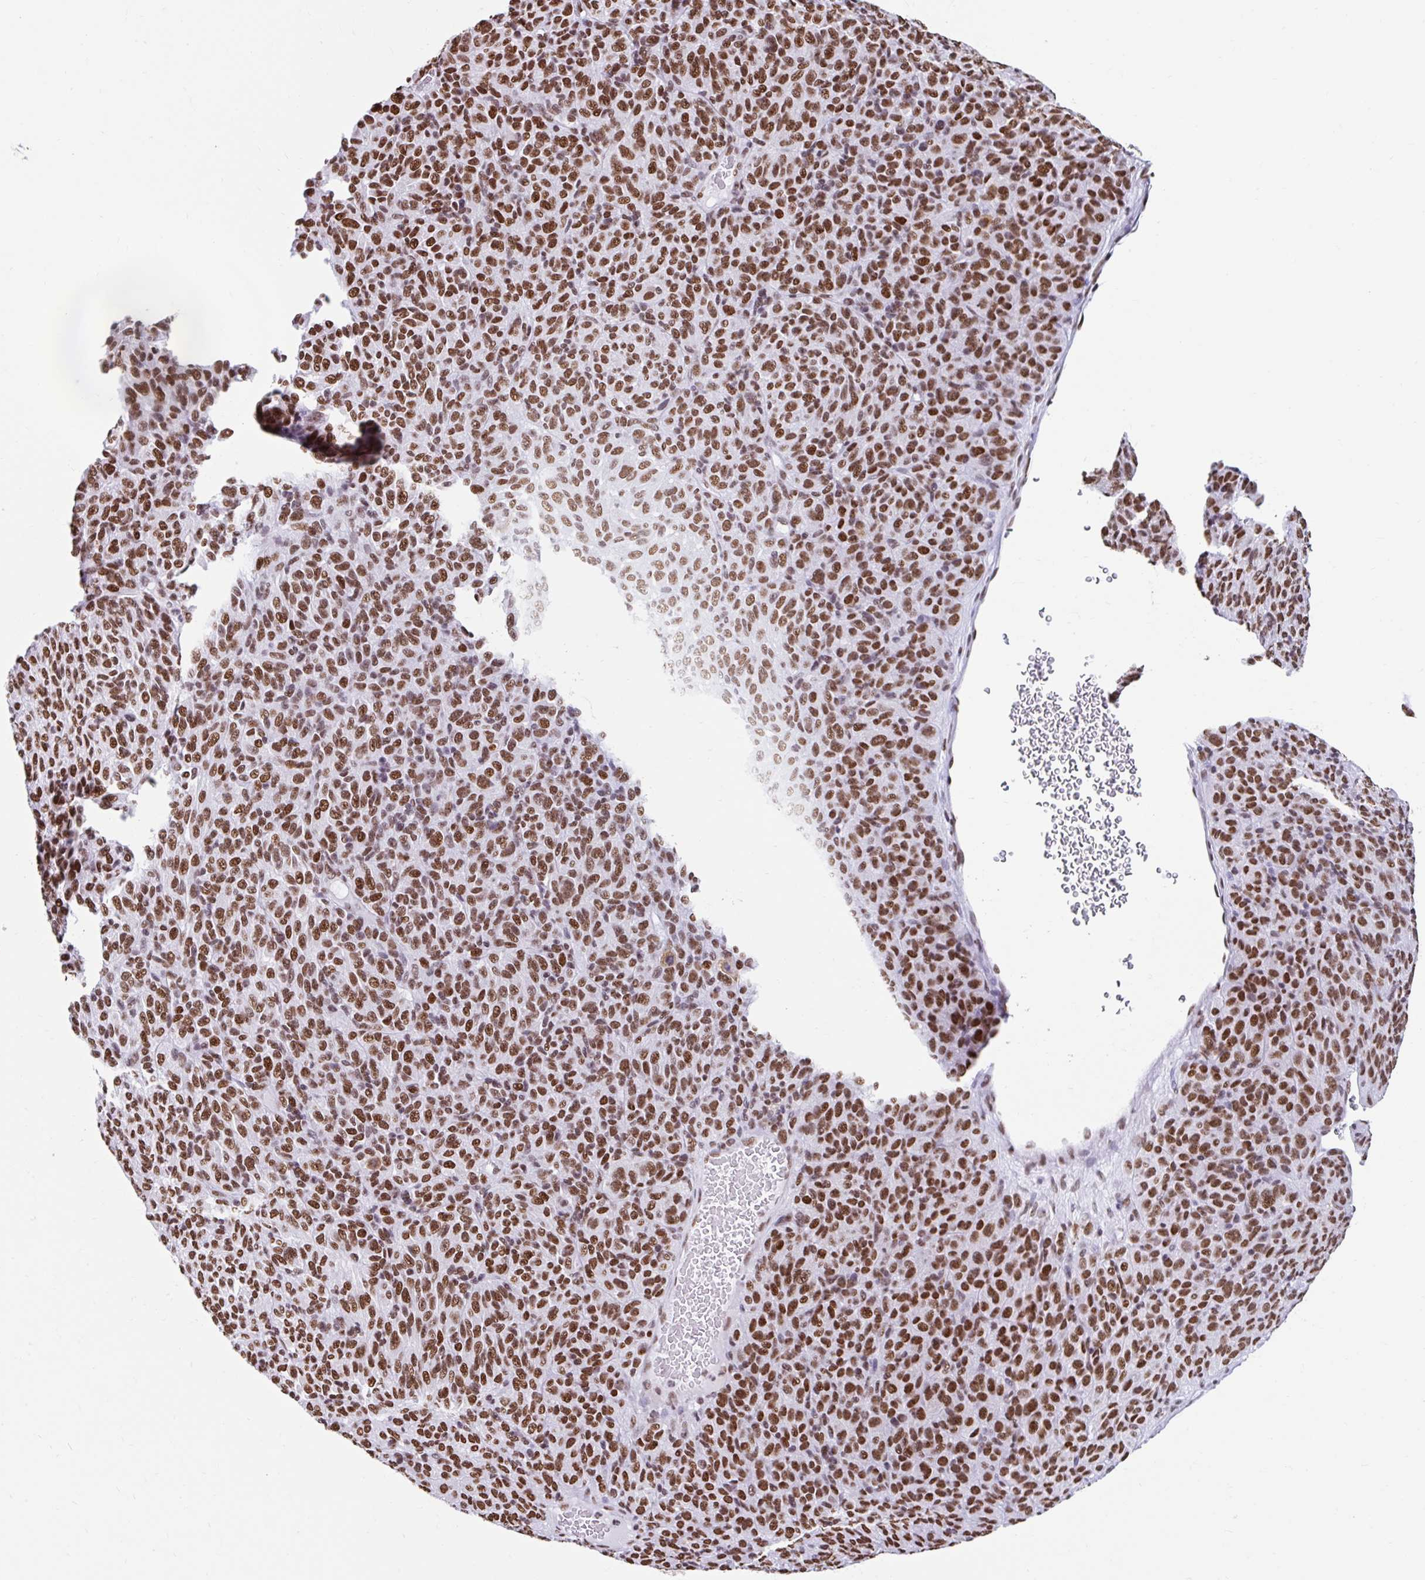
{"staining": {"intensity": "strong", "quantity": ">75%", "location": "nuclear"}, "tissue": "melanoma", "cell_type": "Tumor cells", "image_type": "cancer", "snomed": [{"axis": "morphology", "description": "Malignant melanoma, Metastatic site"}, {"axis": "topography", "description": "Brain"}], "caption": "Protein staining shows strong nuclear positivity in about >75% of tumor cells in malignant melanoma (metastatic site).", "gene": "KHDRBS1", "patient": {"sex": "female", "age": 56}}